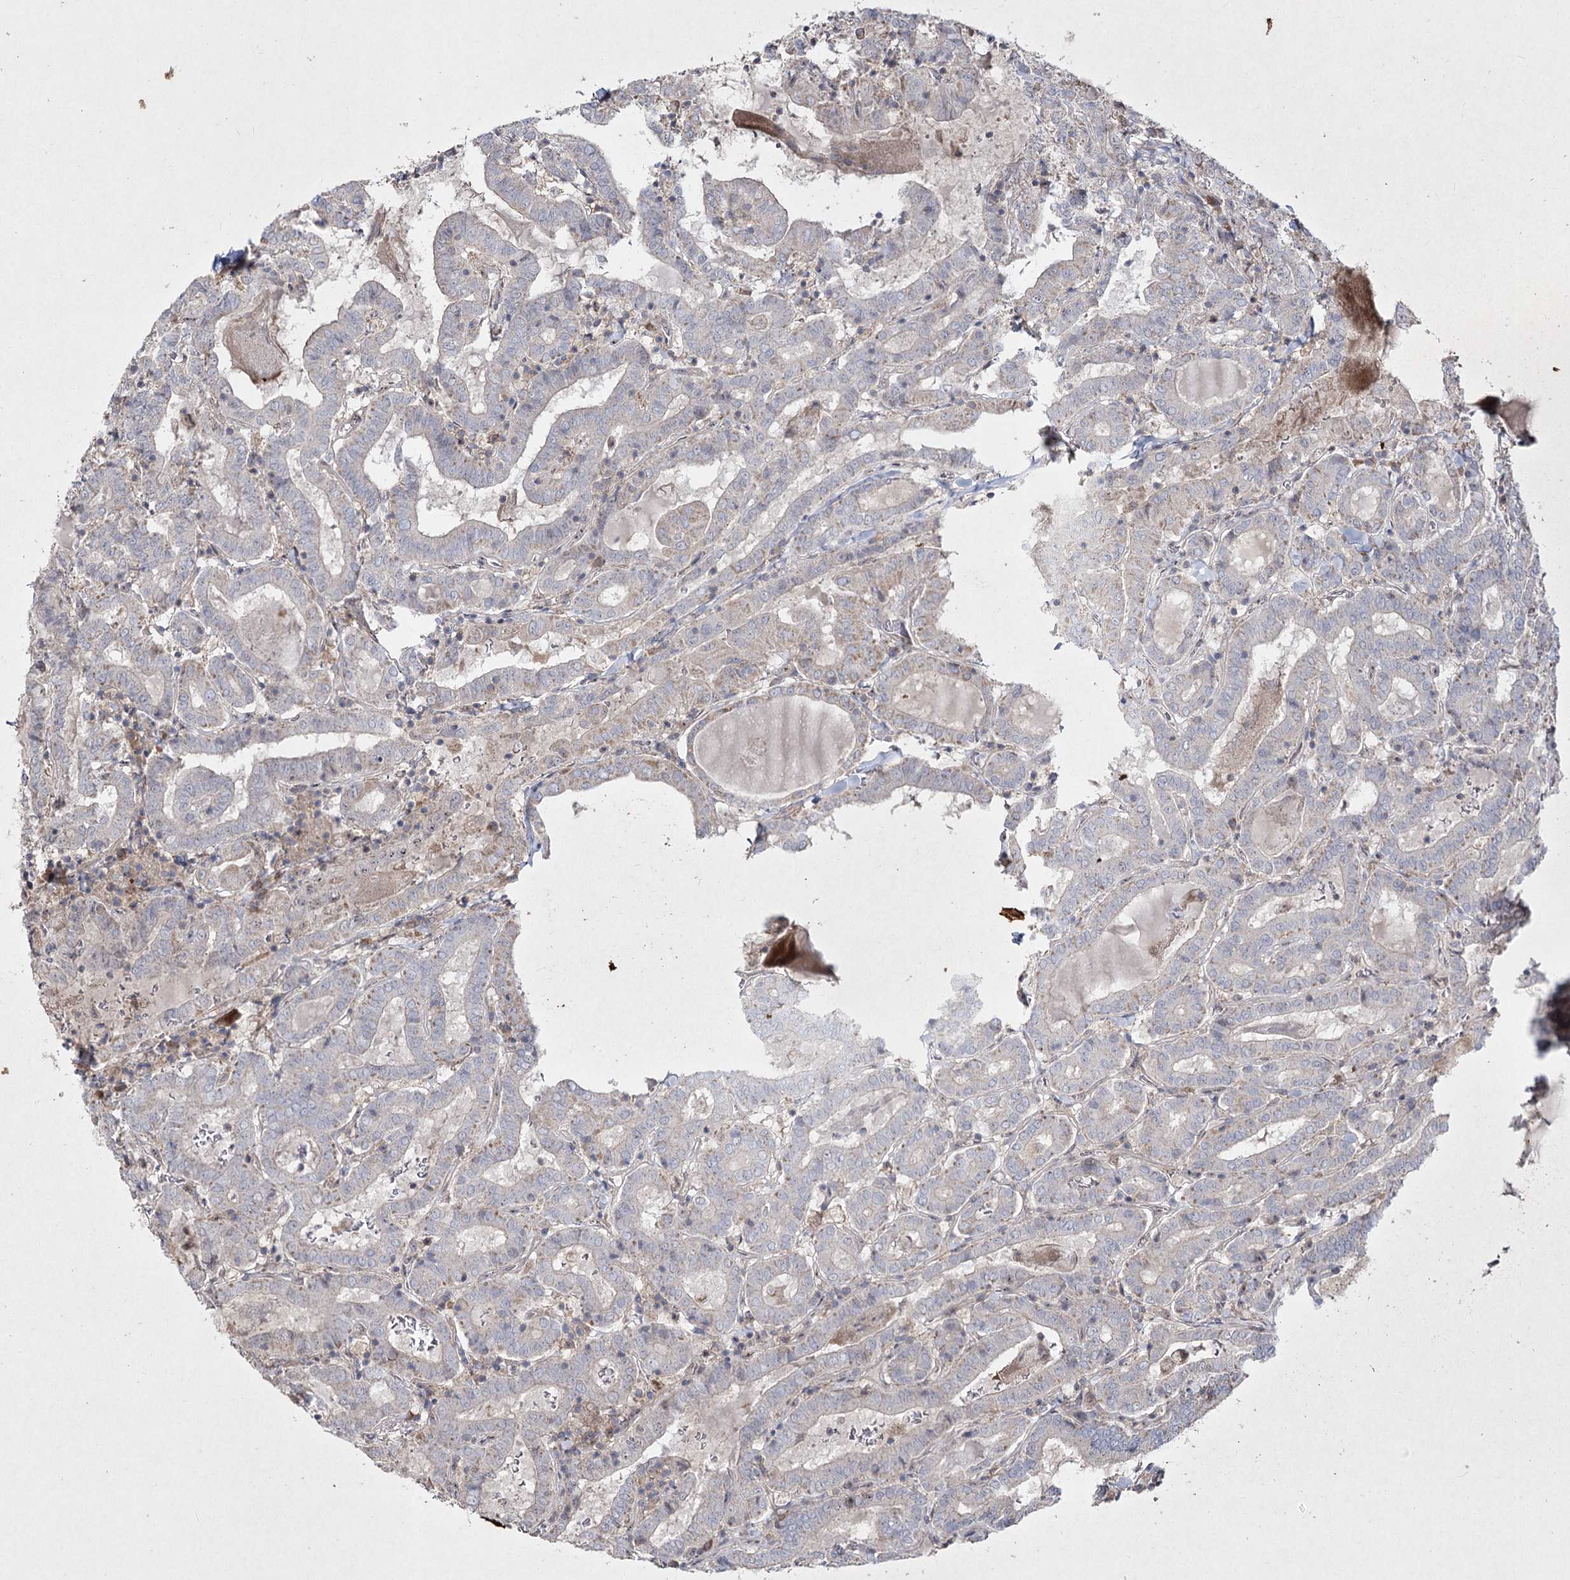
{"staining": {"intensity": "negative", "quantity": "none", "location": "none"}, "tissue": "thyroid cancer", "cell_type": "Tumor cells", "image_type": "cancer", "snomed": [{"axis": "morphology", "description": "Papillary adenocarcinoma, NOS"}, {"axis": "topography", "description": "Thyroid gland"}], "caption": "Histopathology image shows no significant protein positivity in tumor cells of thyroid papillary adenocarcinoma.", "gene": "SH3TC1", "patient": {"sex": "female", "age": 72}}